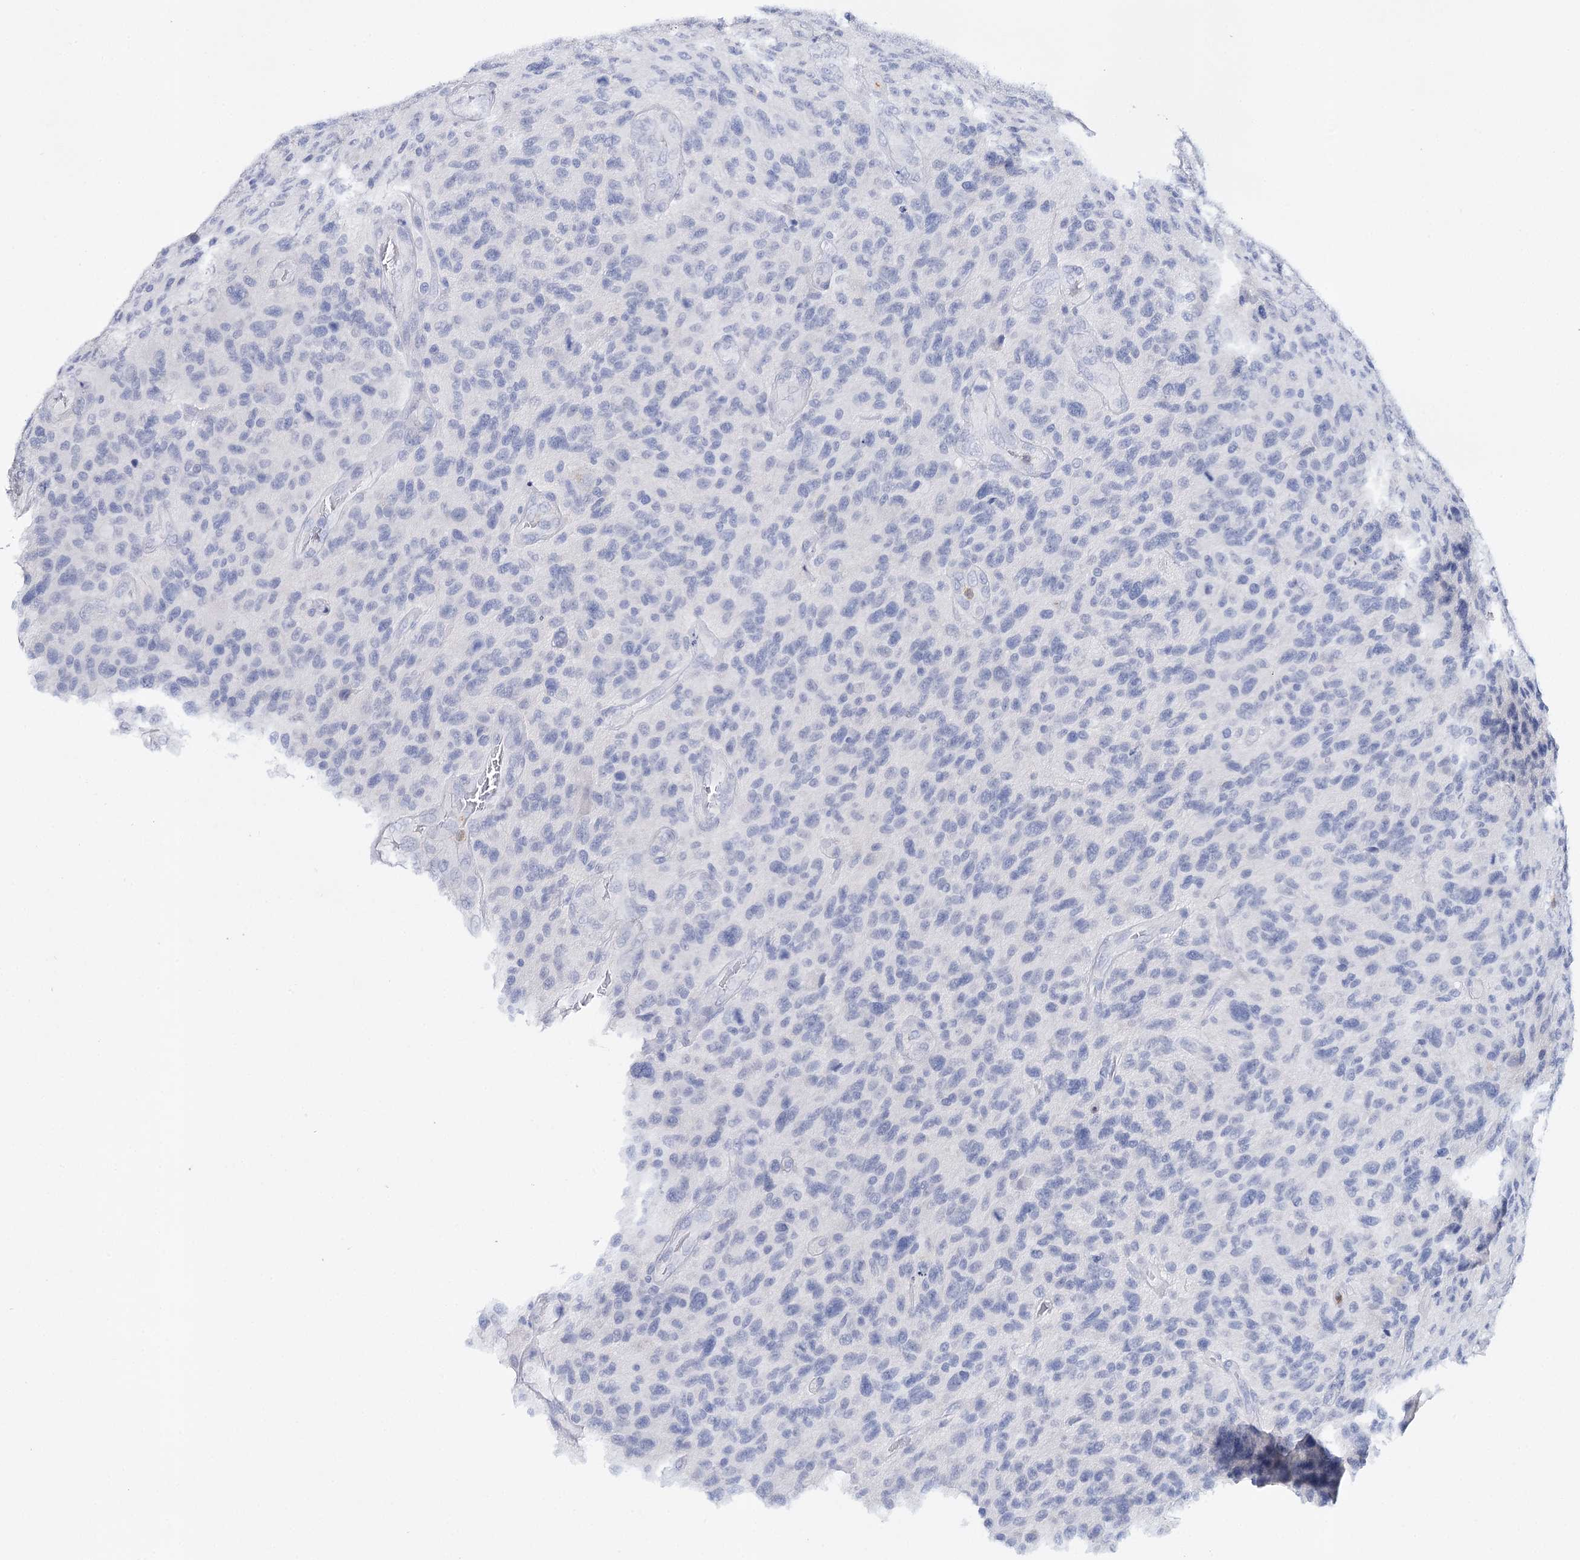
{"staining": {"intensity": "negative", "quantity": "none", "location": "none"}, "tissue": "glioma", "cell_type": "Tumor cells", "image_type": "cancer", "snomed": [{"axis": "morphology", "description": "Glioma, malignant, High grade"}, {"axis": "topography", "description": "Brain"}], "caption": "This histopathology image is of glioma stained with immunohistochemistry to label a protein in brown with the nuclei are counter-stained blue. There is no staining in tumor cells. (DAB immunohistochemistry, high magnification).", "gene": "CEACAM8", "patient": {"sex": "male", "age": 47}}